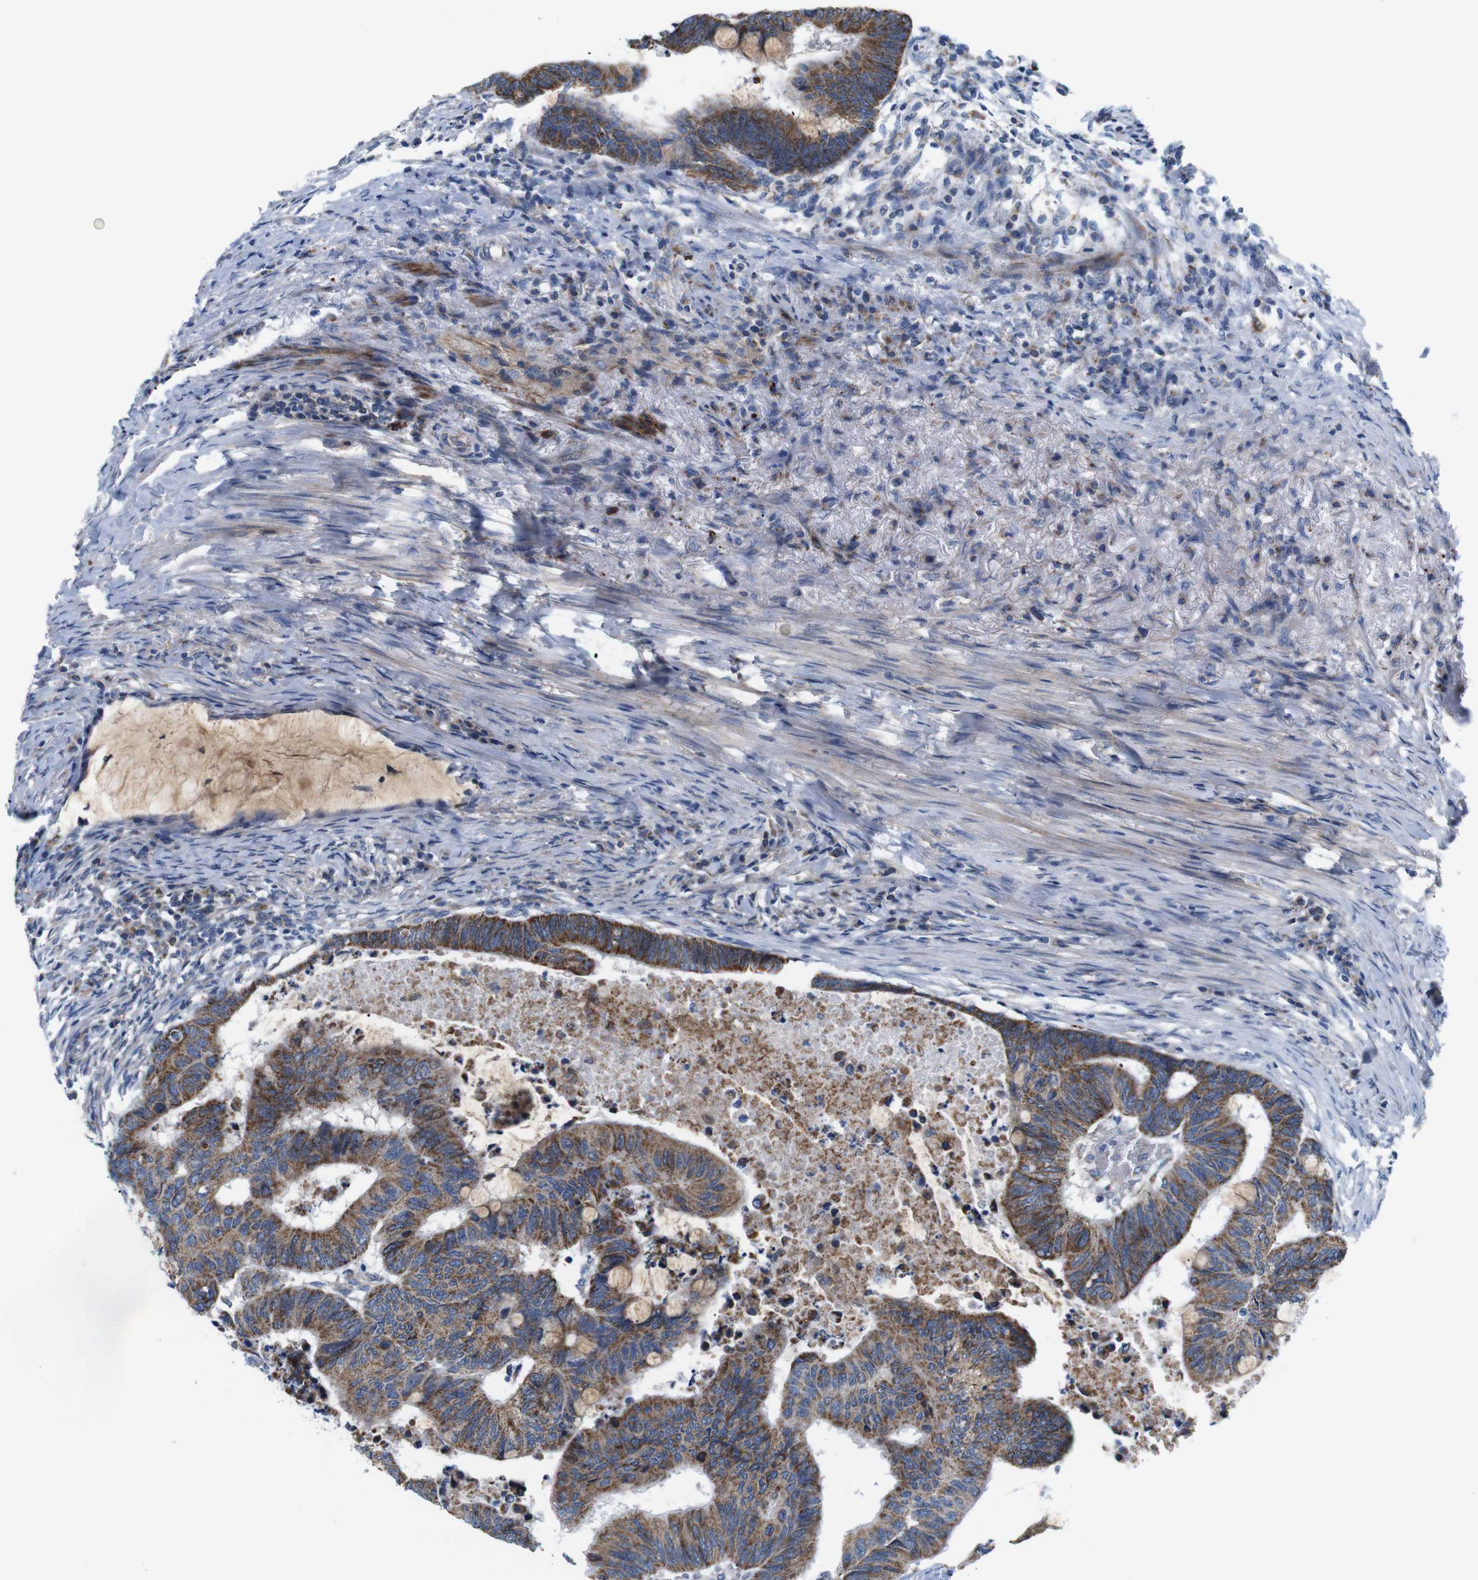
{"staining": {"intensity": "moderate", "quantity": ">75%", "location": "cytoplasmic/membranous"}, "tissue": "colorectal cancer", "cell_type": "Tumor cells", "image_type": "cancer", "snomed": [{"axis": "morphology", "description": "Normal tissue, NOS"}, {"axis": "morphology", "description": "Adenocarcinoma, NOS"}, {"axis": "topography", "description": "Rectum"}, {"axis": "topography", "description": "Peripheral nerve tissue"}], "caption": "Immunohistochemical staining of human colorectal cancer exhibits moderate cytoplasmic/membranous protein staining in approximately >75% of tumor cells. The staining was performed using DAB (3,3'-diaminobenzidine), with brown indicating positive protein expression. Nuclei are stained blue with hematoxylin.", "gene": "F2RL1", "patient": {"sex": "male", "age": 92}}